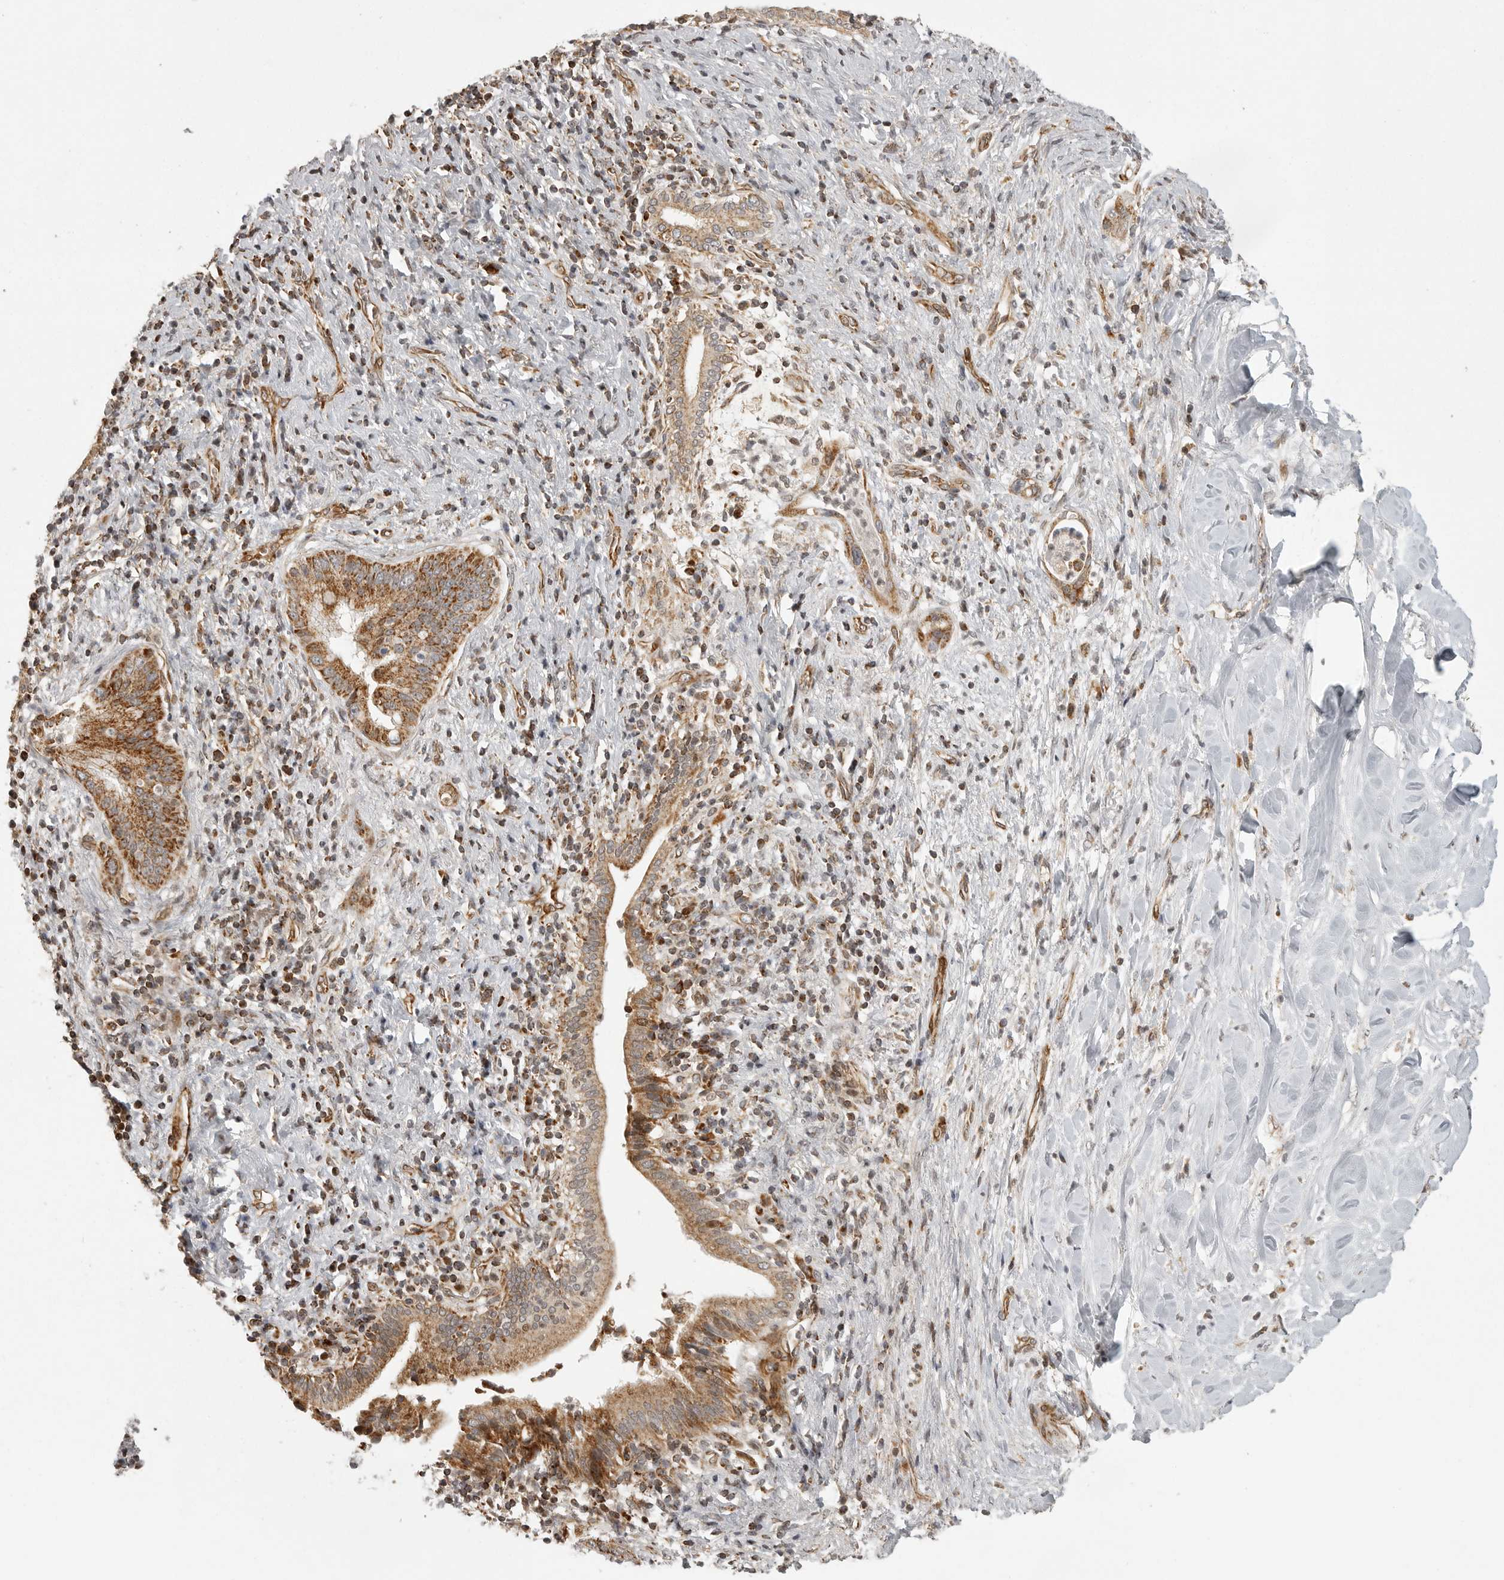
{"staining": {"intensity": "moderate", "quantity": ">75%", "location": "cytoplasmic/membranous"}, "tissue": "liver cancer", "cell_type": "Tumor cells", "image_type": "cancer", "snomed": [{"axis": "morphology", "description": "Cholangiocarcinoma"}, {"axis": "topography", "description": "Liver"}], "caption": "About >75% of tumor cells in liver cancer (cholangiocarcinoma) demonstrate moderate cytoplasmic/membranous protein expression as visualized by brown immunohistochemical staining.", "gene": "NARS2", "patient": {"sex": "female", "age": 54}}